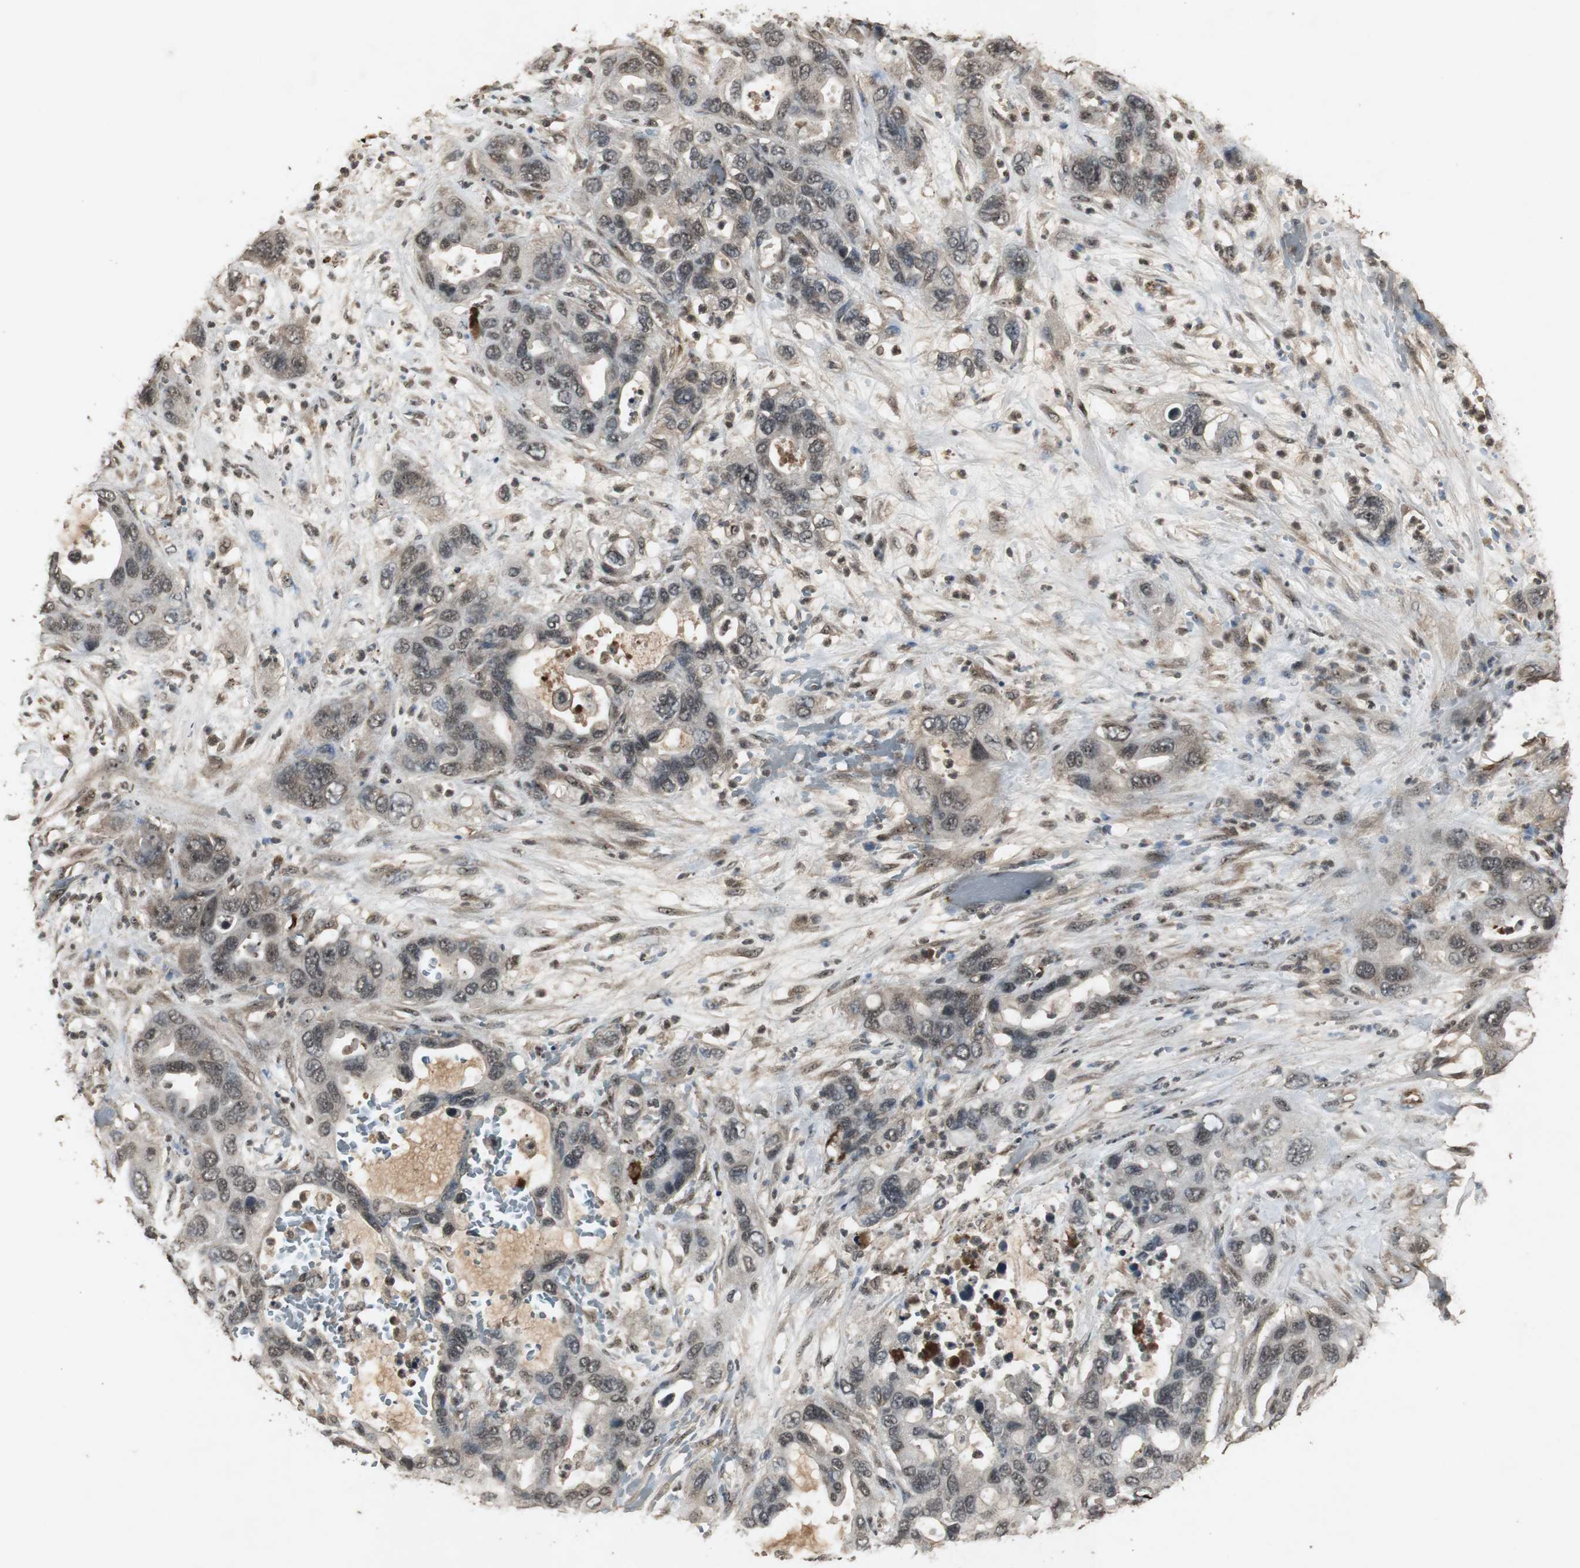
{"staining": {"intensity": "moderate", "quantity": ">75%", "location": "cytoplasmic/membranous,nuclear"}, "tissue": "pancreatic cancer", "cell_type": "Tumor cells", "image_type": "cancer", "snomed": [{"axis": "morphology", "description": "Adenocarcinoma, NOS"}, {"axis": "topography", "description": "Pancreas"}], "caption": "Immunohistochemical staining of pancreatic cancer (adenocarcinoma) shows medium levels of moderate cytoplasmic/membranous and nuclear positivity in approximately >75% of tumor cells. Nuclei are stained in blue.", "gene": "EMX1", "patient": {"sex": "female", "age": 71}}